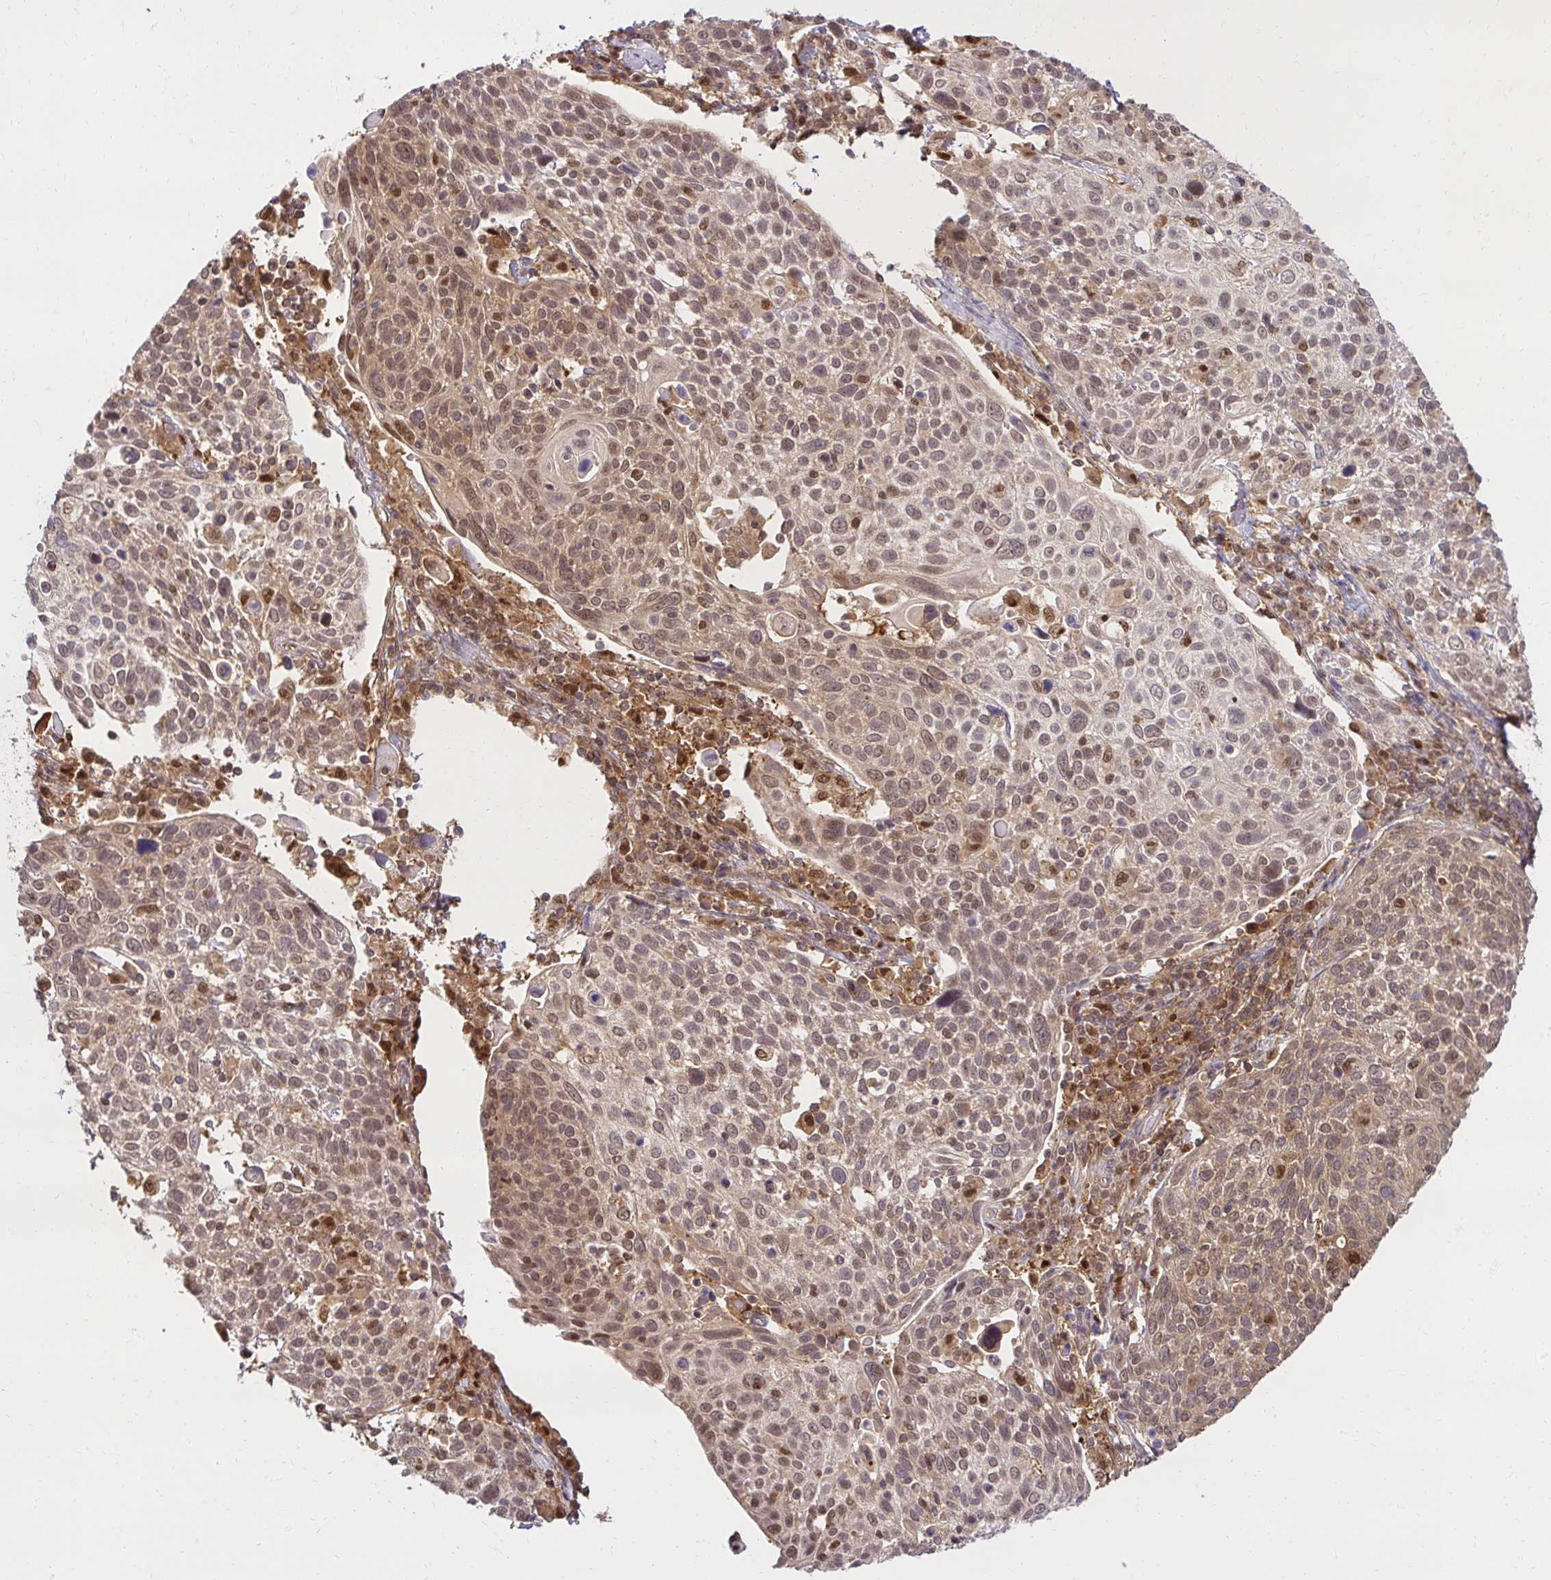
{"staining": {"intensity": "moderate", "quantity": ">75%", "location": "cytoplasmic/membranous,nuclear"}, "tissue": "cervical cancer", "cell_type": "Tumor cells", "image_type": "cancer", "snomed": [{"axis": "morphology", "description": "Squamous cell carcinoma, NOS"}, {"axis": "topography", "description": "Cervix"}], "caption": "Immunohistochemistry of human squamous cell carcinoma (cervical) exhibits medium levels of moderate cytoplasmic/membranous and nuclear staining in approximately >75% of tumor cells. The staining is performed using DAB (3,3'-diaminobenzidine) brown chromogen to label protein expression. The nuclei are counter-stained blue using hematoxylin.", "gene": "PSMA4", "patient": {"sex": "female", "age": 61}}